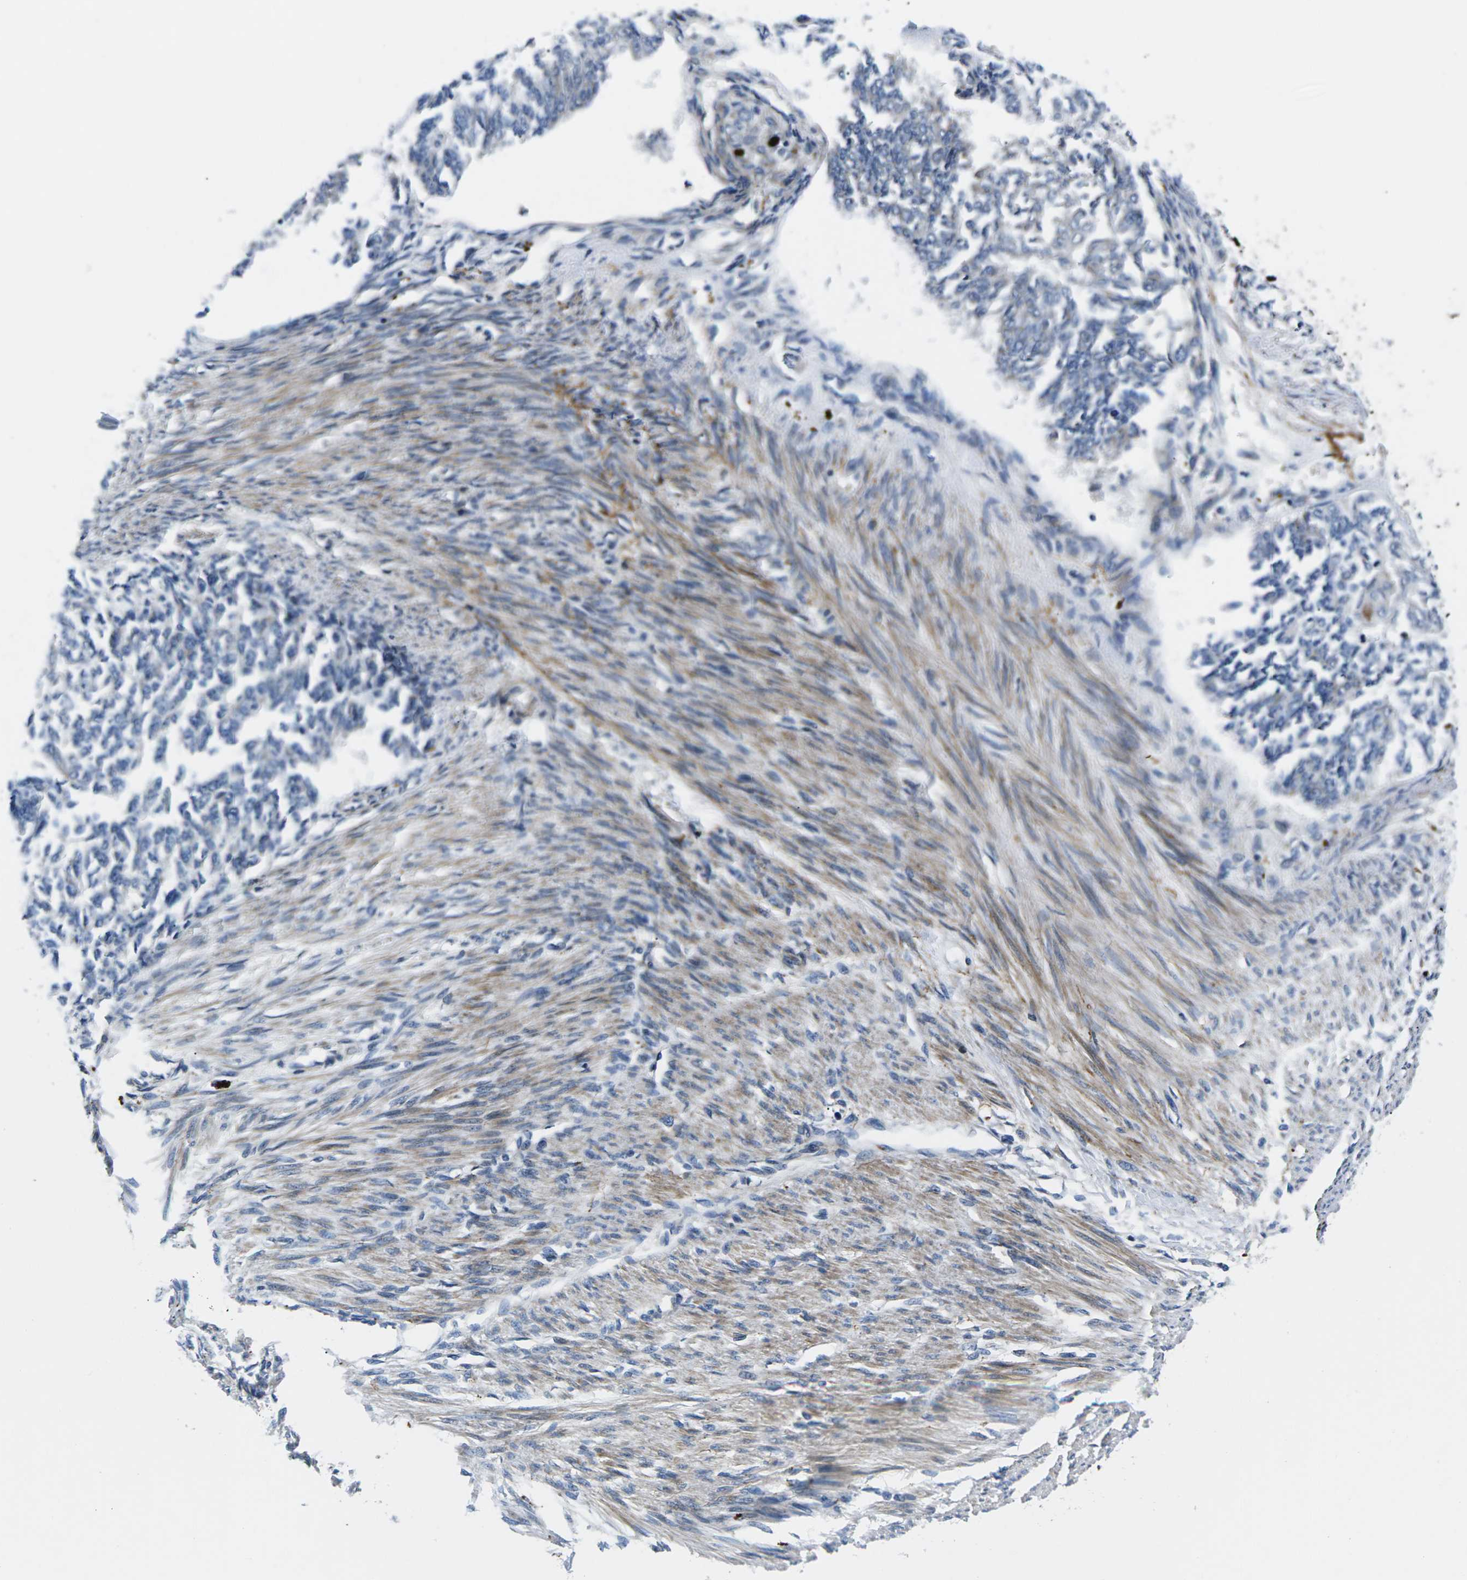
{"staining": {"intensity": "negative", "quantity": "none", "location": "none"}, "tissue": "endometrial cancer", "cell_type": "Tumor cells", "image_type": "cancer", "snomed": [{"axis": "morphology", "description": "Adenocarcinoma, NOS"}, {"axis": "topography", "description": "Endometrium"}], "caption": "A high-resolution image shows immunohistochemistry (IHC) staining of endometrial adenocarcinoma, which displays no significant expression in tumor cells.", "gene": "PLCE1", "patient": {"sex": "female", "age": 32}}